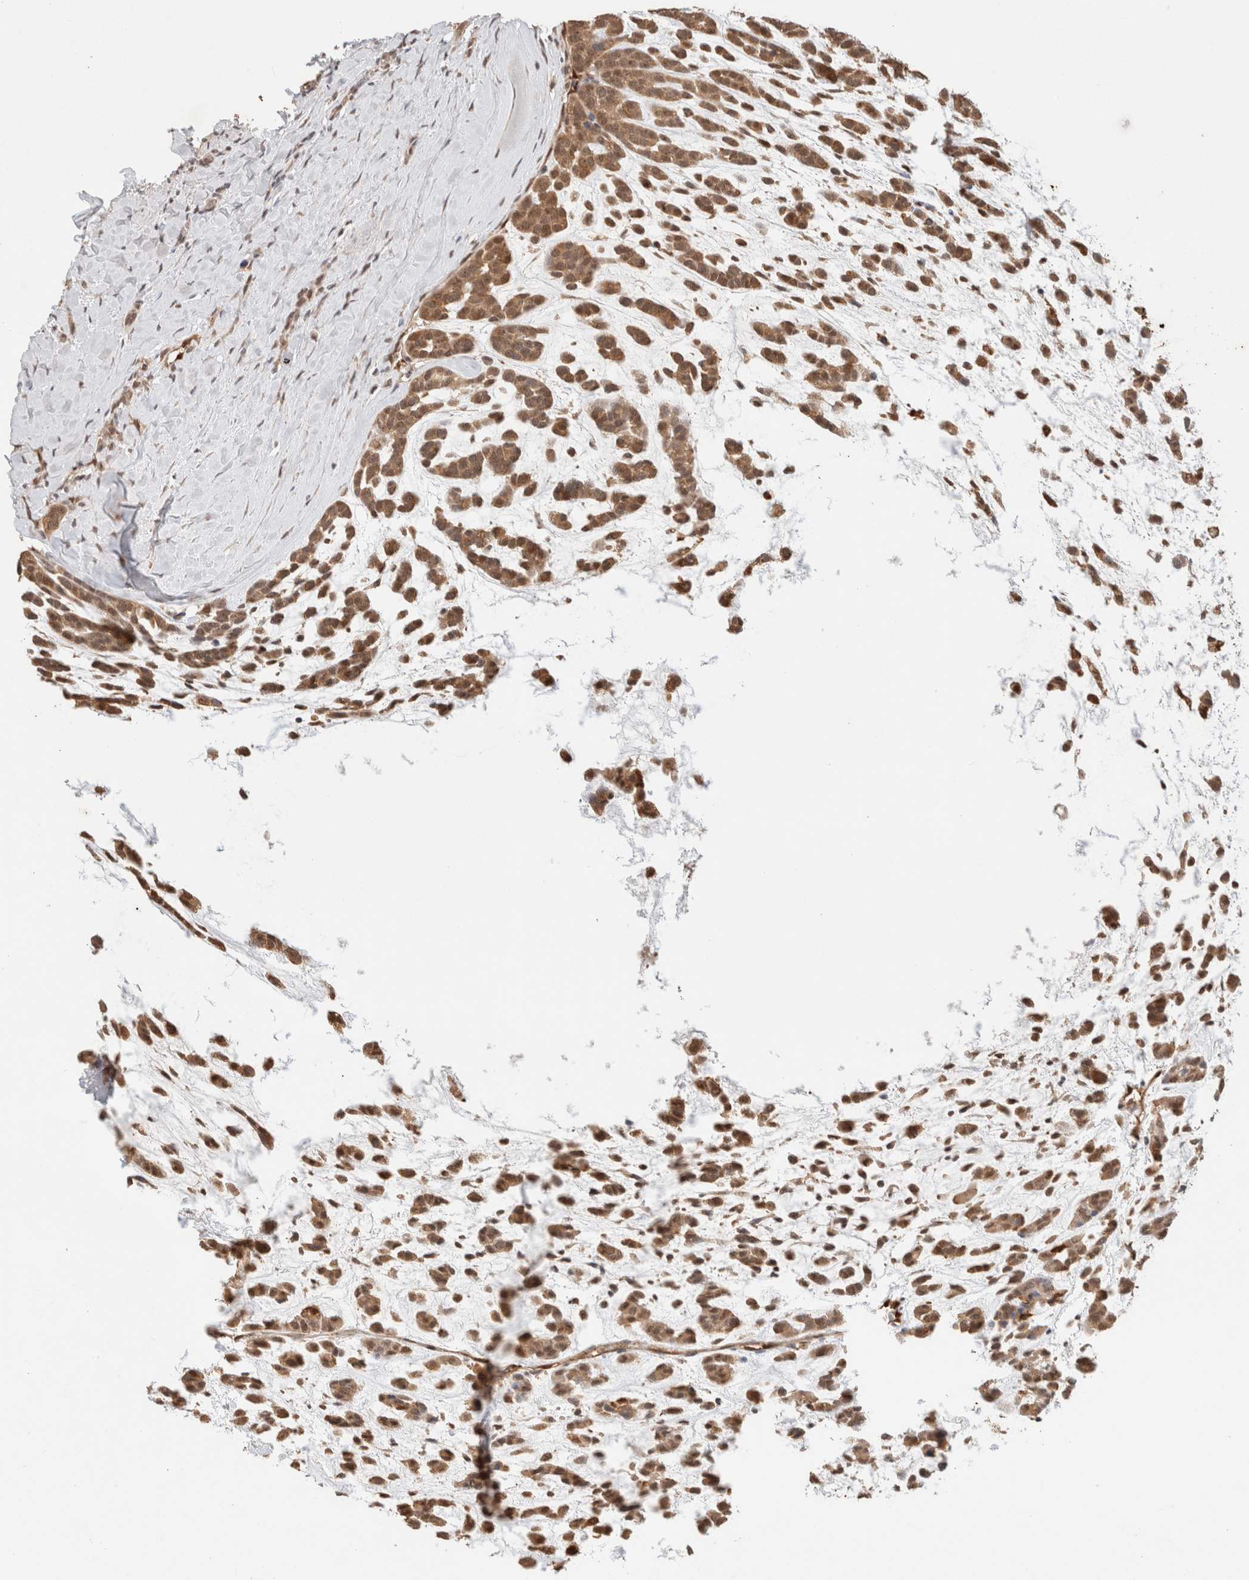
{"staining": {"intensity": "moderate", "quantity": ">75%", "location": "cytoplasmic/membranous"}, "tissue": "head and neck cancer", "cell_type": "Tumor cells", "image_type": "cancer", "snomed": [{"axis": "morphology", "description": "Adenocarcinoma, NOS"}, {"axis": "morphology", "description": "Adenoma, NOS"}, {"axis": "topography", "description": "Head-Neck"}], "caption": "Head and neck cancer (adenocarcinoma) stained for a protein demonstrates moderate cytoplasmic/membranous positivity in tumor cells. The staining is performed using DAB (3,3'-diaminobenzidine) brown chromogen to label protein expression. The nuclei are counter-stained blue using hematoxylin.", "gene": "CA13", "patient": {"sex": "female", "age": 55}}